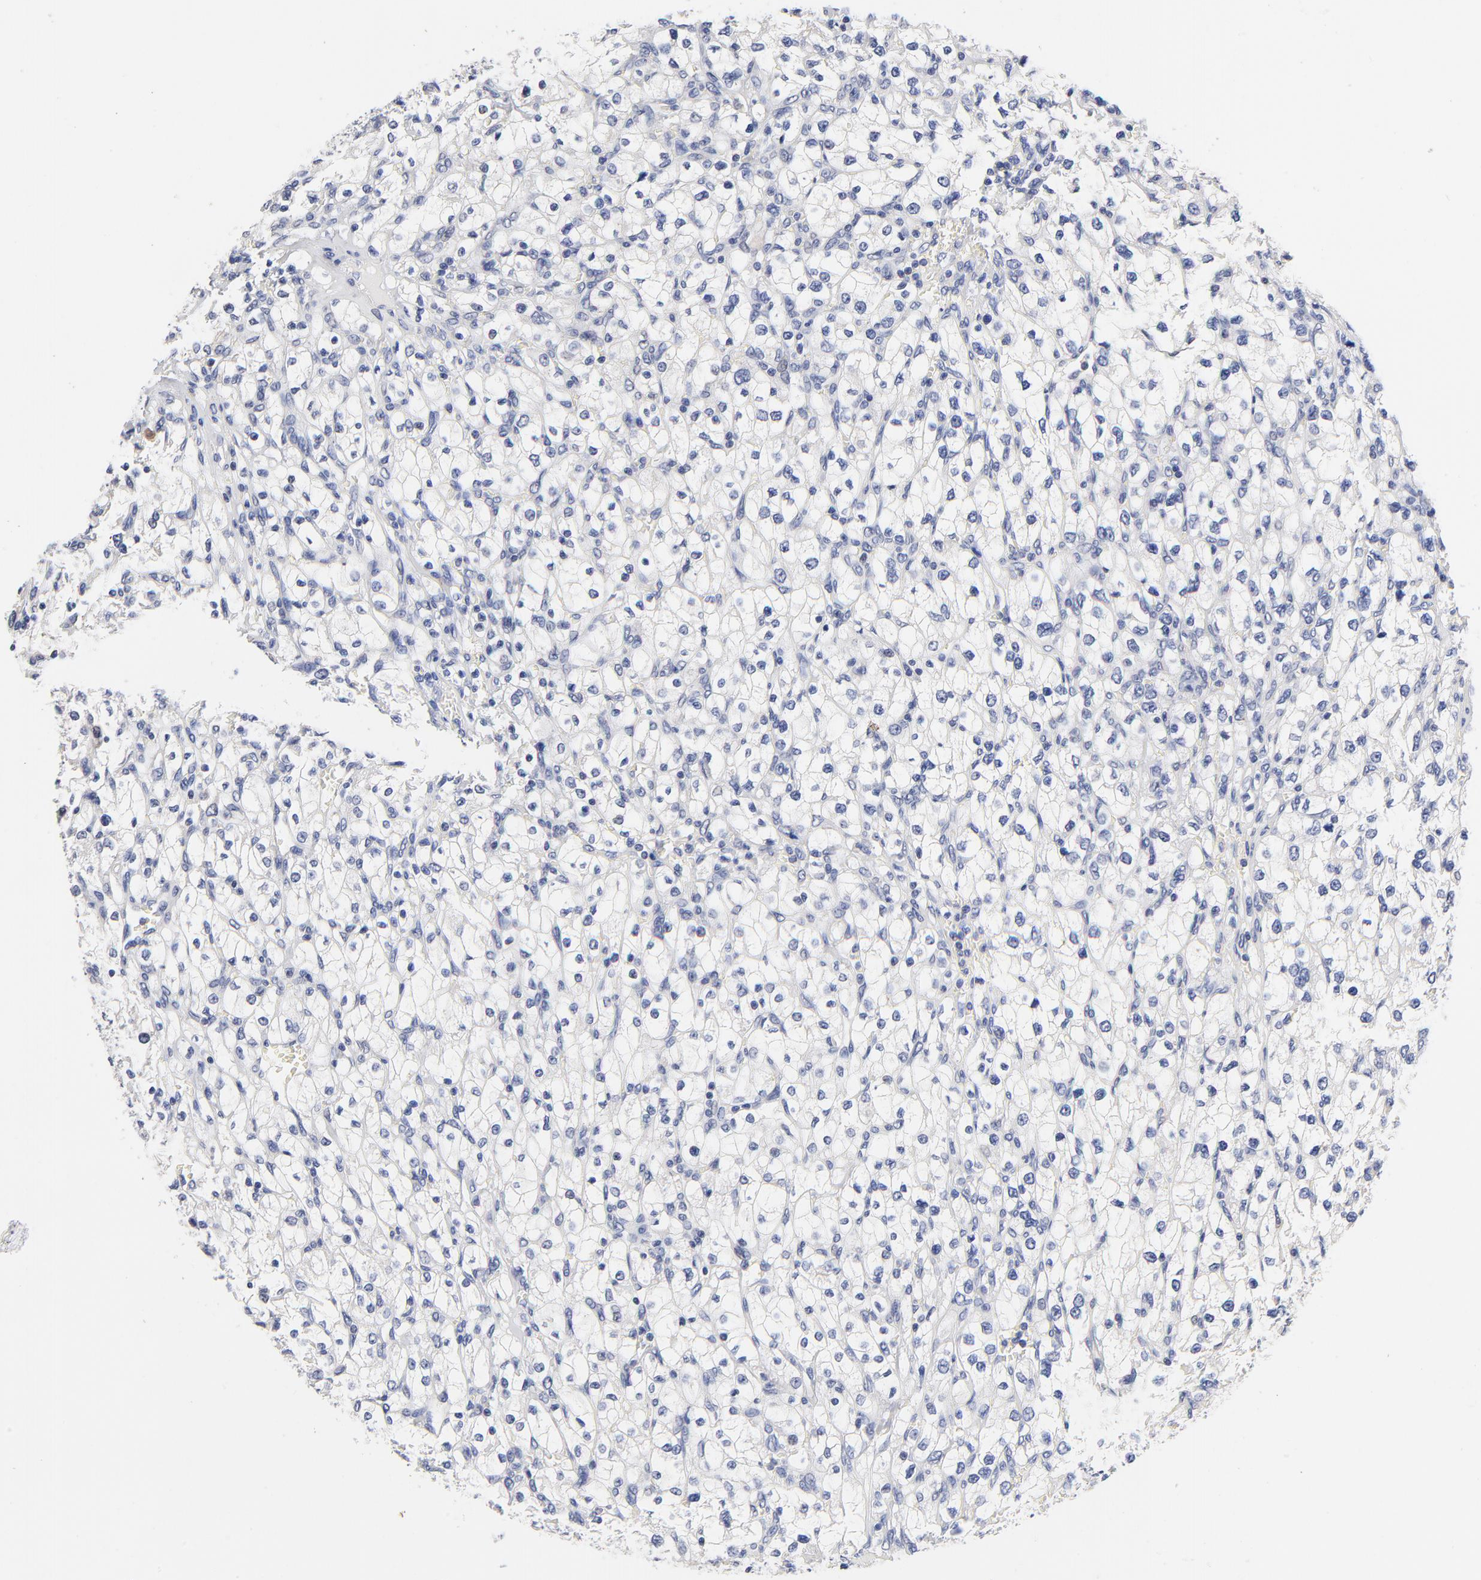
{"staining": {"intensity": "negative", "quantity": "none", "location": "none"}, "tissue": "renal cancer", "cell_type": "Tumor cells", "image_type": "cancer", "snomed": [{"axis": "morphology", "description": "Adenocarcinoma, NOS"}, {"axis": "topography", "description": "Kidney"}], "caption": "Histopathology image shows no protein positivity in tumor cells of adenocarcinoma (renal) tissue.", "gene": "TWNK", "patient": {"sex": "female", "age": 62}}